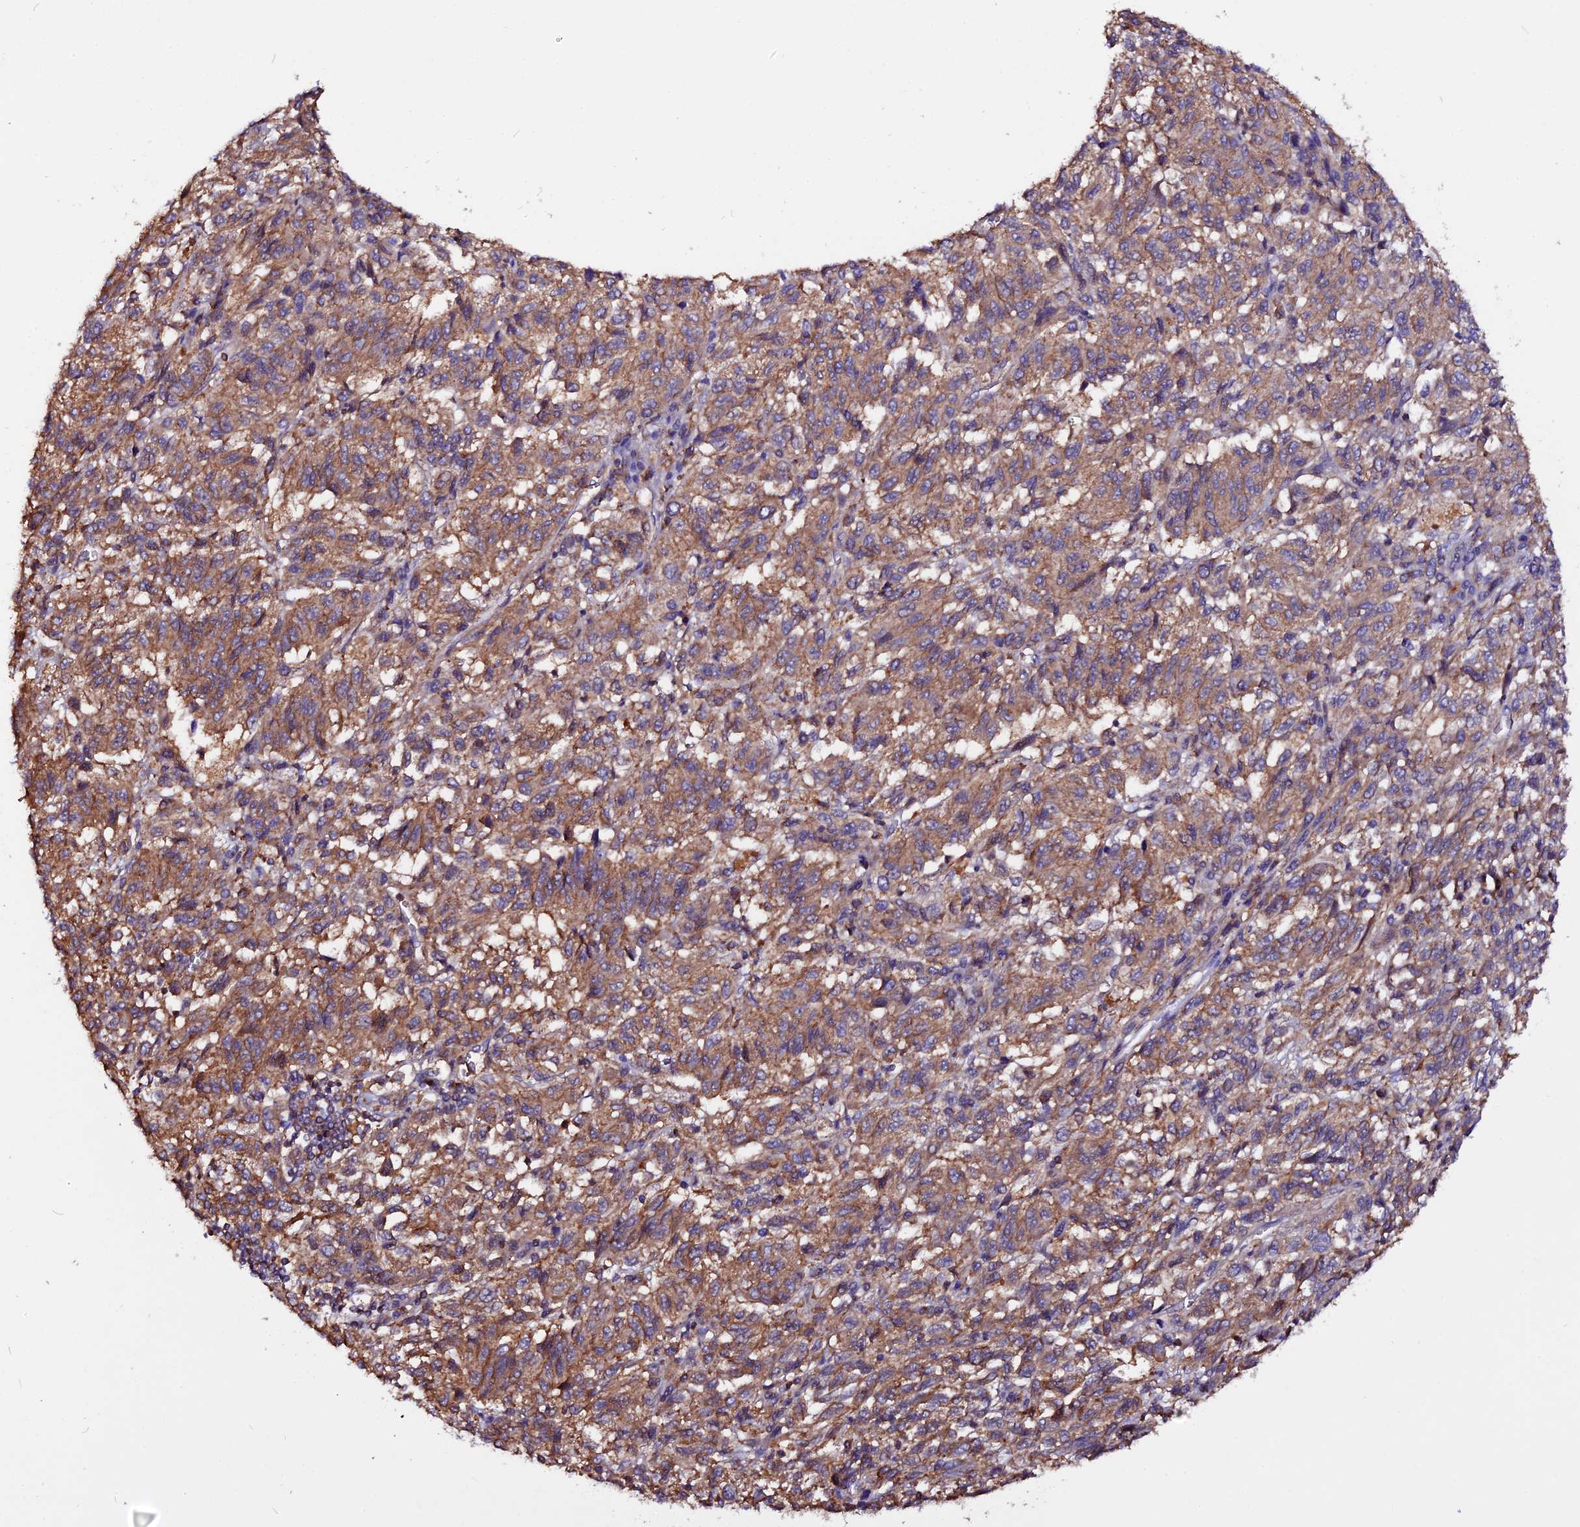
{"staining": {"intensity": "moderate", "quantity": ">75%", "location": "cytoplasmic/membranous"}, "tissue": "melanoma", "cell_type": "Tumor cells", "image_type": "cancer", "snomed": [{"axis": "morphology", "description": "Malignant melanoma, Metastatic site"}, {"axis": "topography", "description": "Lung"}], "caption": "Immunohistochemistry histopathology image of neoplastic tissue: human melanoma stained using immunohistochemistry (IHC) reveals medium levels of moderate protein expression localized specifically in the cytoplasmic/membranous of tumor cells, appearing as a cytoplasmic/membranous brown color.", "gene": "USP17L15", "patient": {"sex": "male", "age": 64}}